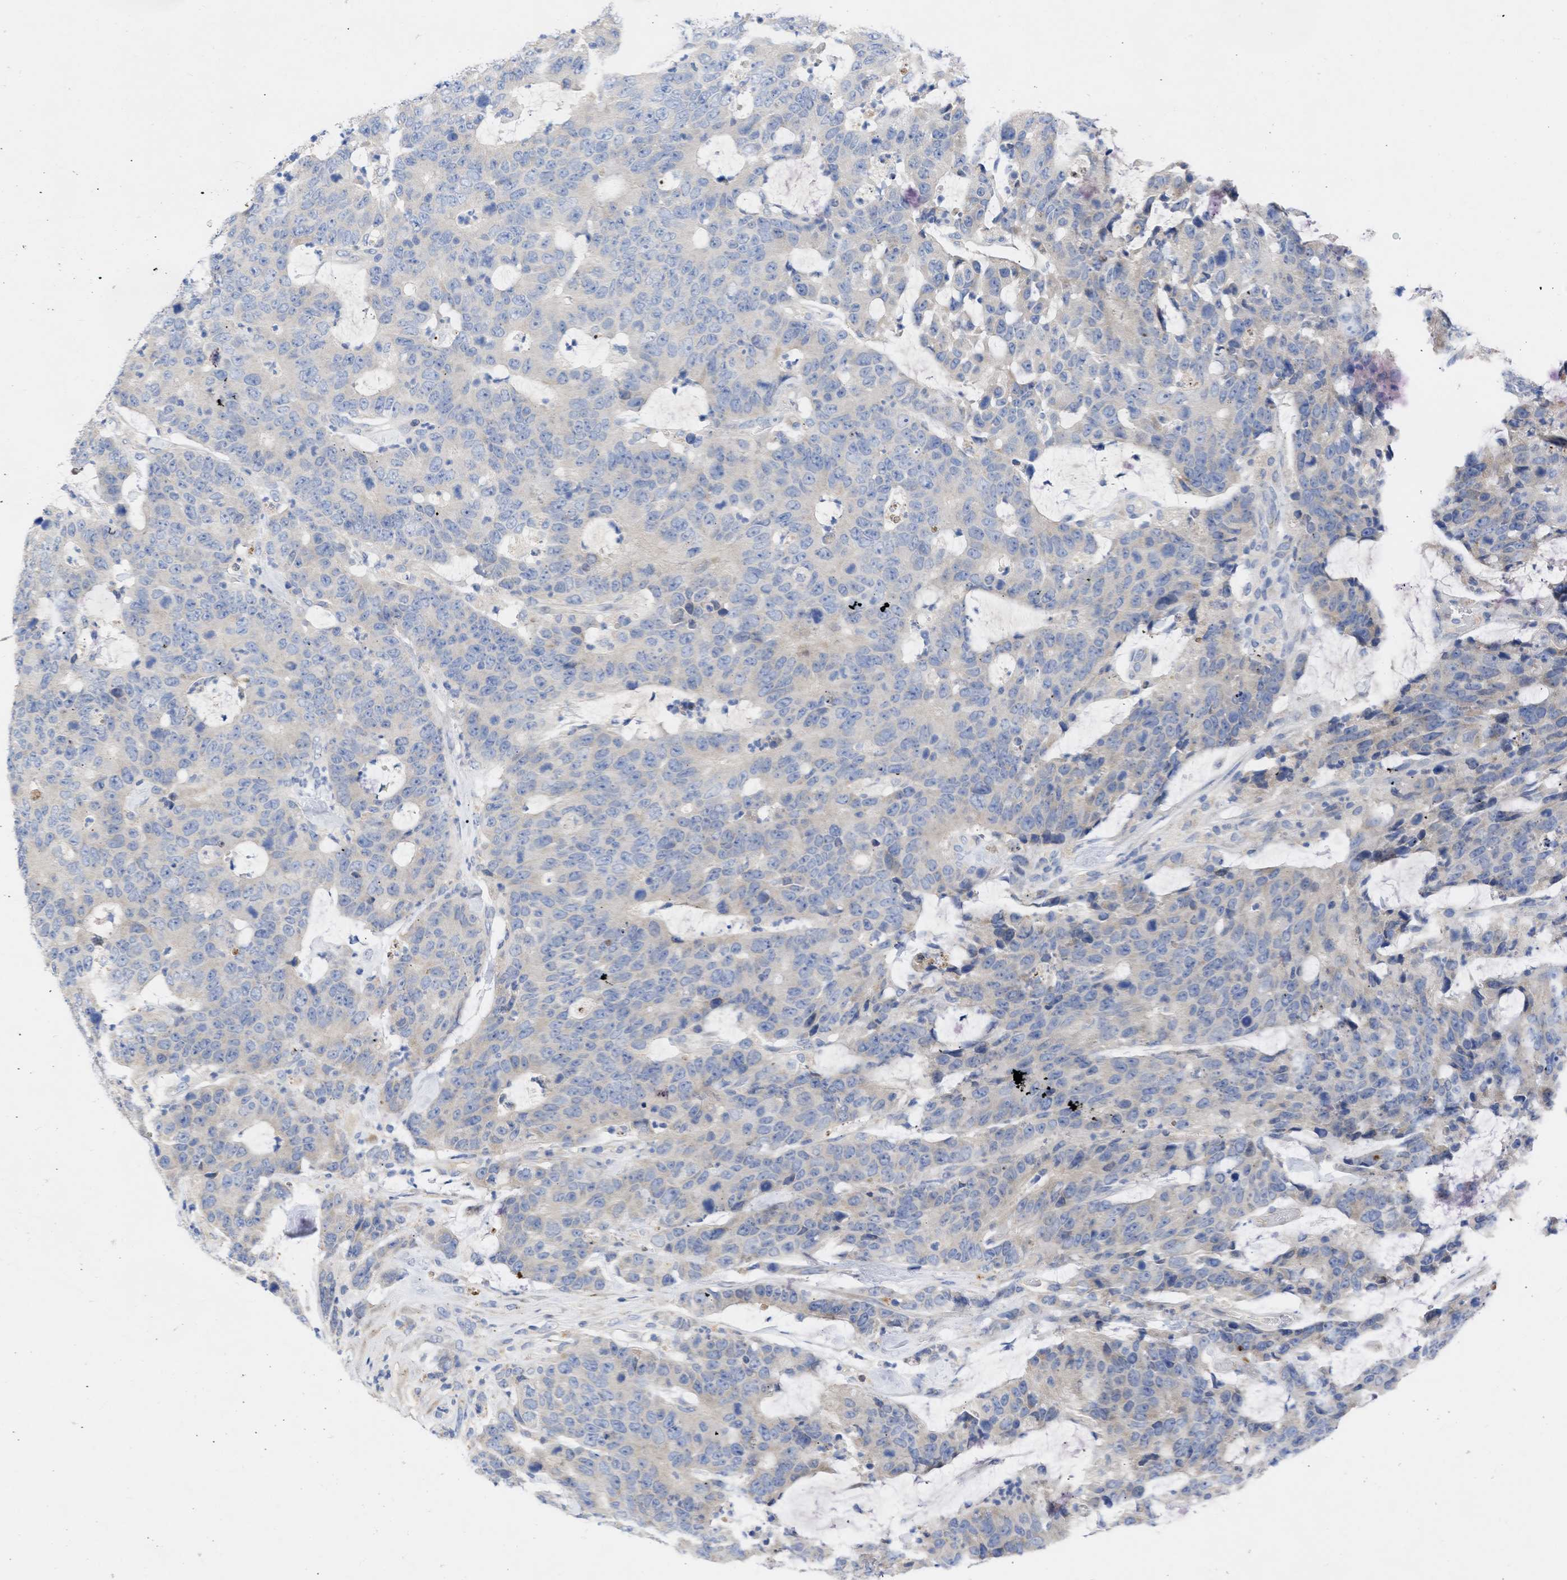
{"staining": {"intensity": "negative", "quantity": "none", "location": "none"}, "tissue": "colorectal cancer", "cell_type": "Tumor cells", "image_type": "cancer", "snomed": [{"axis": "morphology", "description": "Adenocarcinoma, NOS"}, {"axis": "topography", "description": "Colon"}], "caption": "High power microscopy photomicrograph of an immunohistochemistry image of adenocarcinoma (colorectal), revealing no significant positivity in tumor cells.", "gene": "ARHGEF4", "patient": {"sex": "female", "age": 86}}